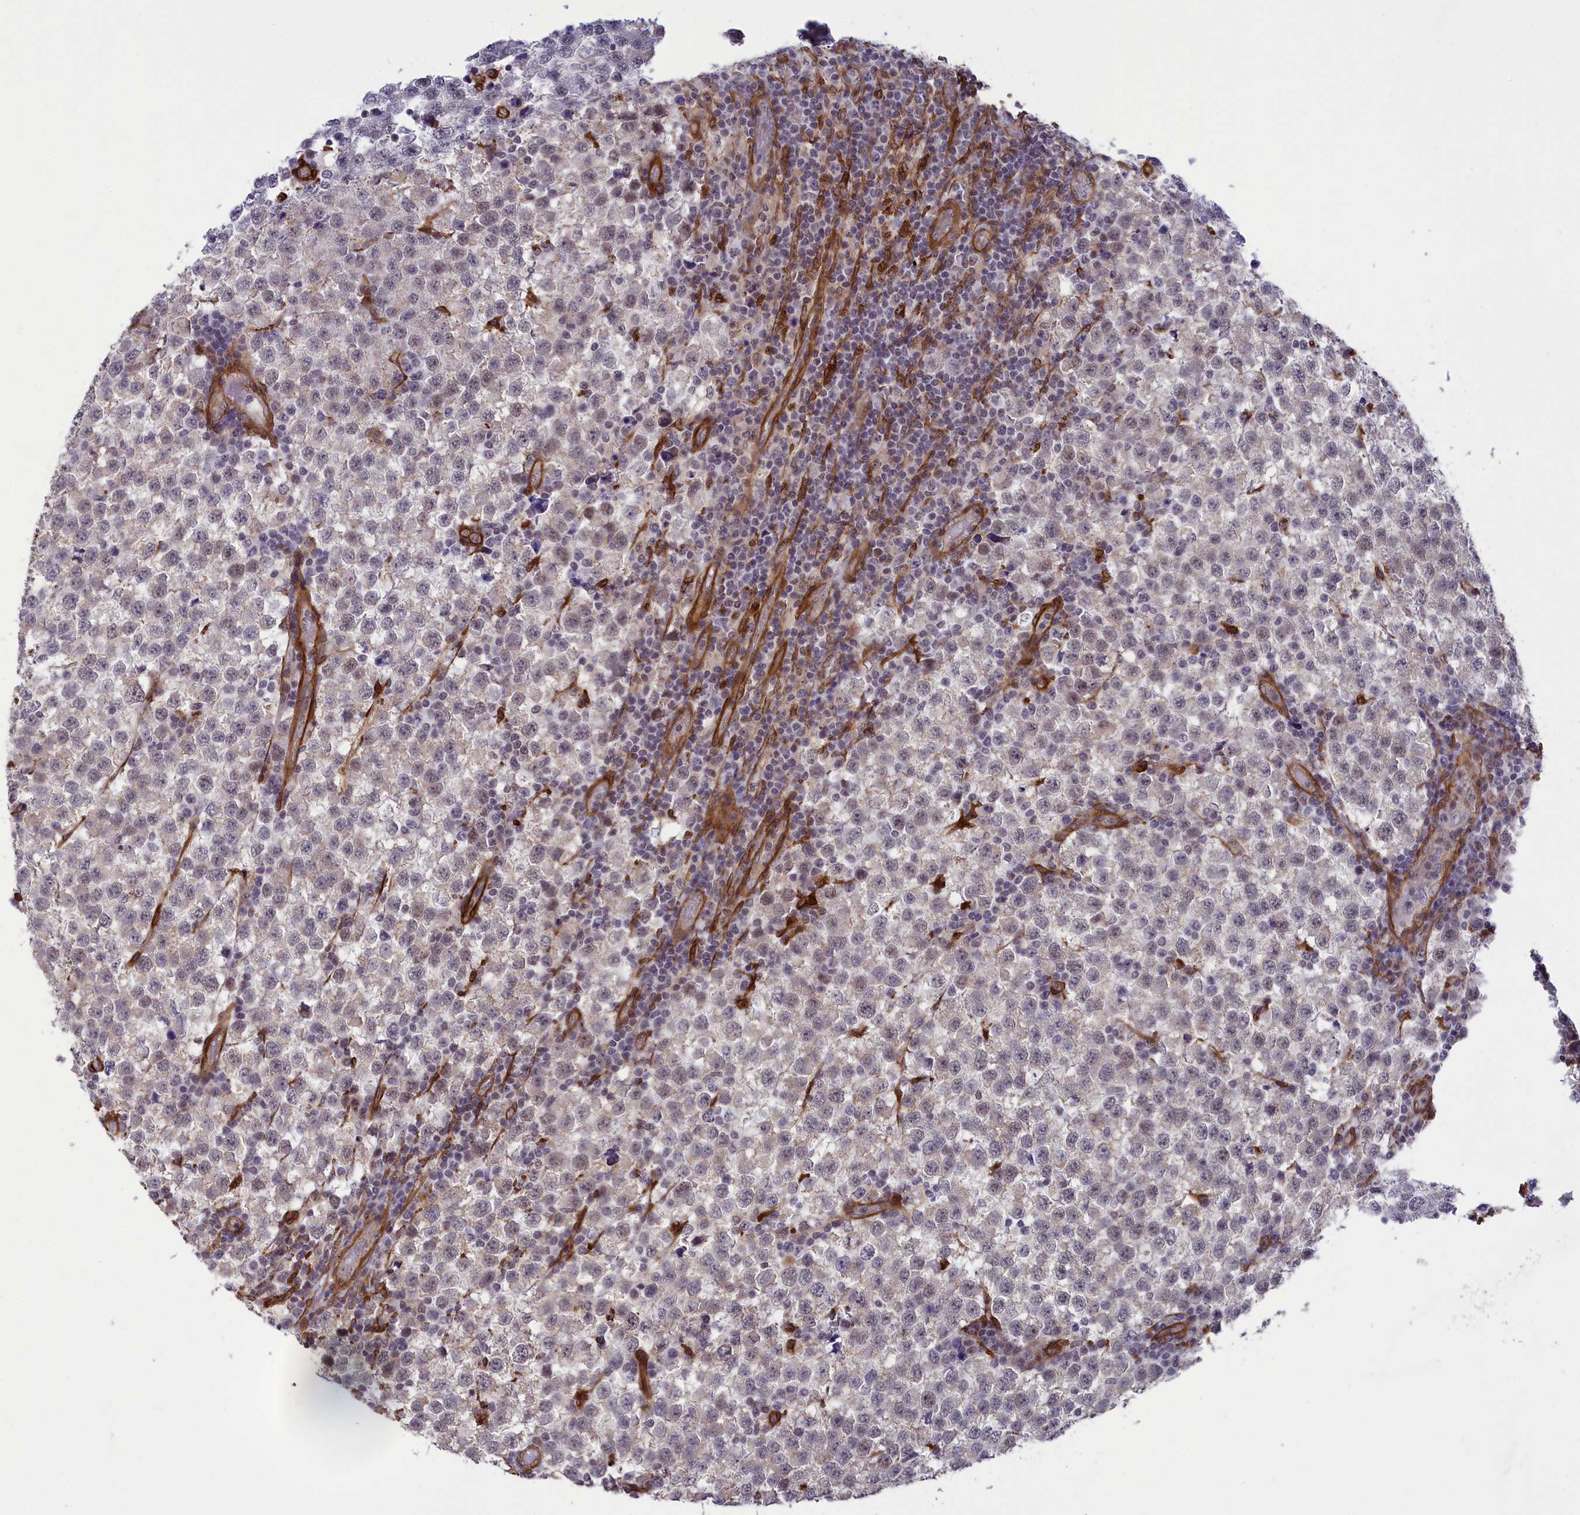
{"staining": {"intensity": "weak", "quantity": "<25%", "location": "nuclear"}, "tissue": "testis cancer", "cell_type": "Tumor cells", "image_type": "cancer", "snomed": [{"axis": "morphology", "description": "Seminoma, NOS"}, {"axis": "topography", "description": "Testis"}], "caption": "Immunohistochemistry (IHC) photomicrograph of neoplastic tissue: human testis cancer (seminoma) stained with DAB (3,3'-diaminobenzidine) shows no significant protein staining in tumor cells.", "gene": "TNS1", "patient": {"sex": "male", "age": 34}}